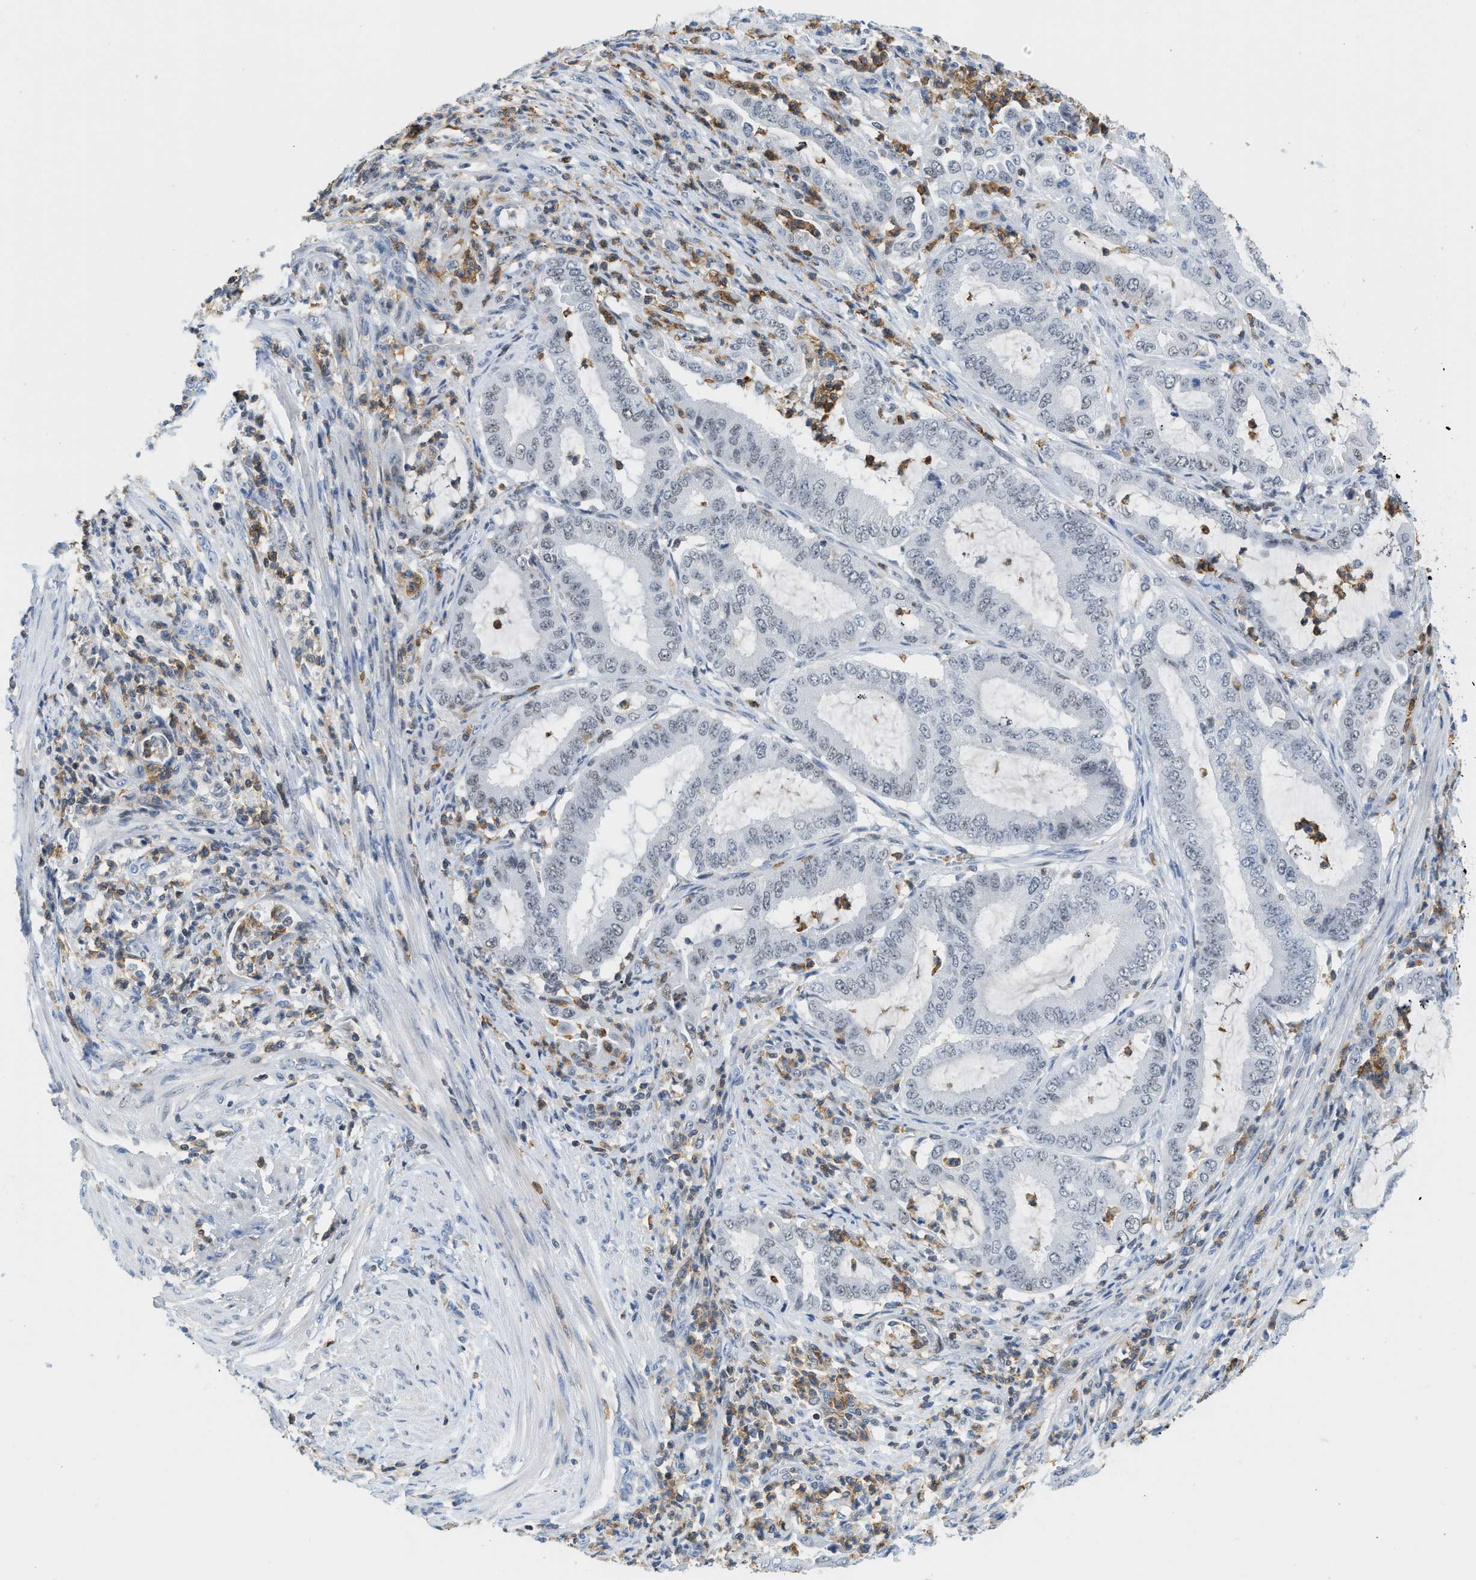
{"staining": {"intensity": "negative", "quantity": "none", "location": "none"}, "tissue": "endometrial cancer", "cell_type": "Tumor cells", "image_type": "cancer", "snomed": [{"axis": "morphology", "description": "Adenocarcinoma, NOS"}, {"axis": "topography", "description": "Endometrium"}], "caption": "Protein analysis of adenocarcinoma (endometrial) demonstrates no significant staining in tumor cells.", "gene": "FAM151A", "patient": {"sex": "female", "age": 70}}